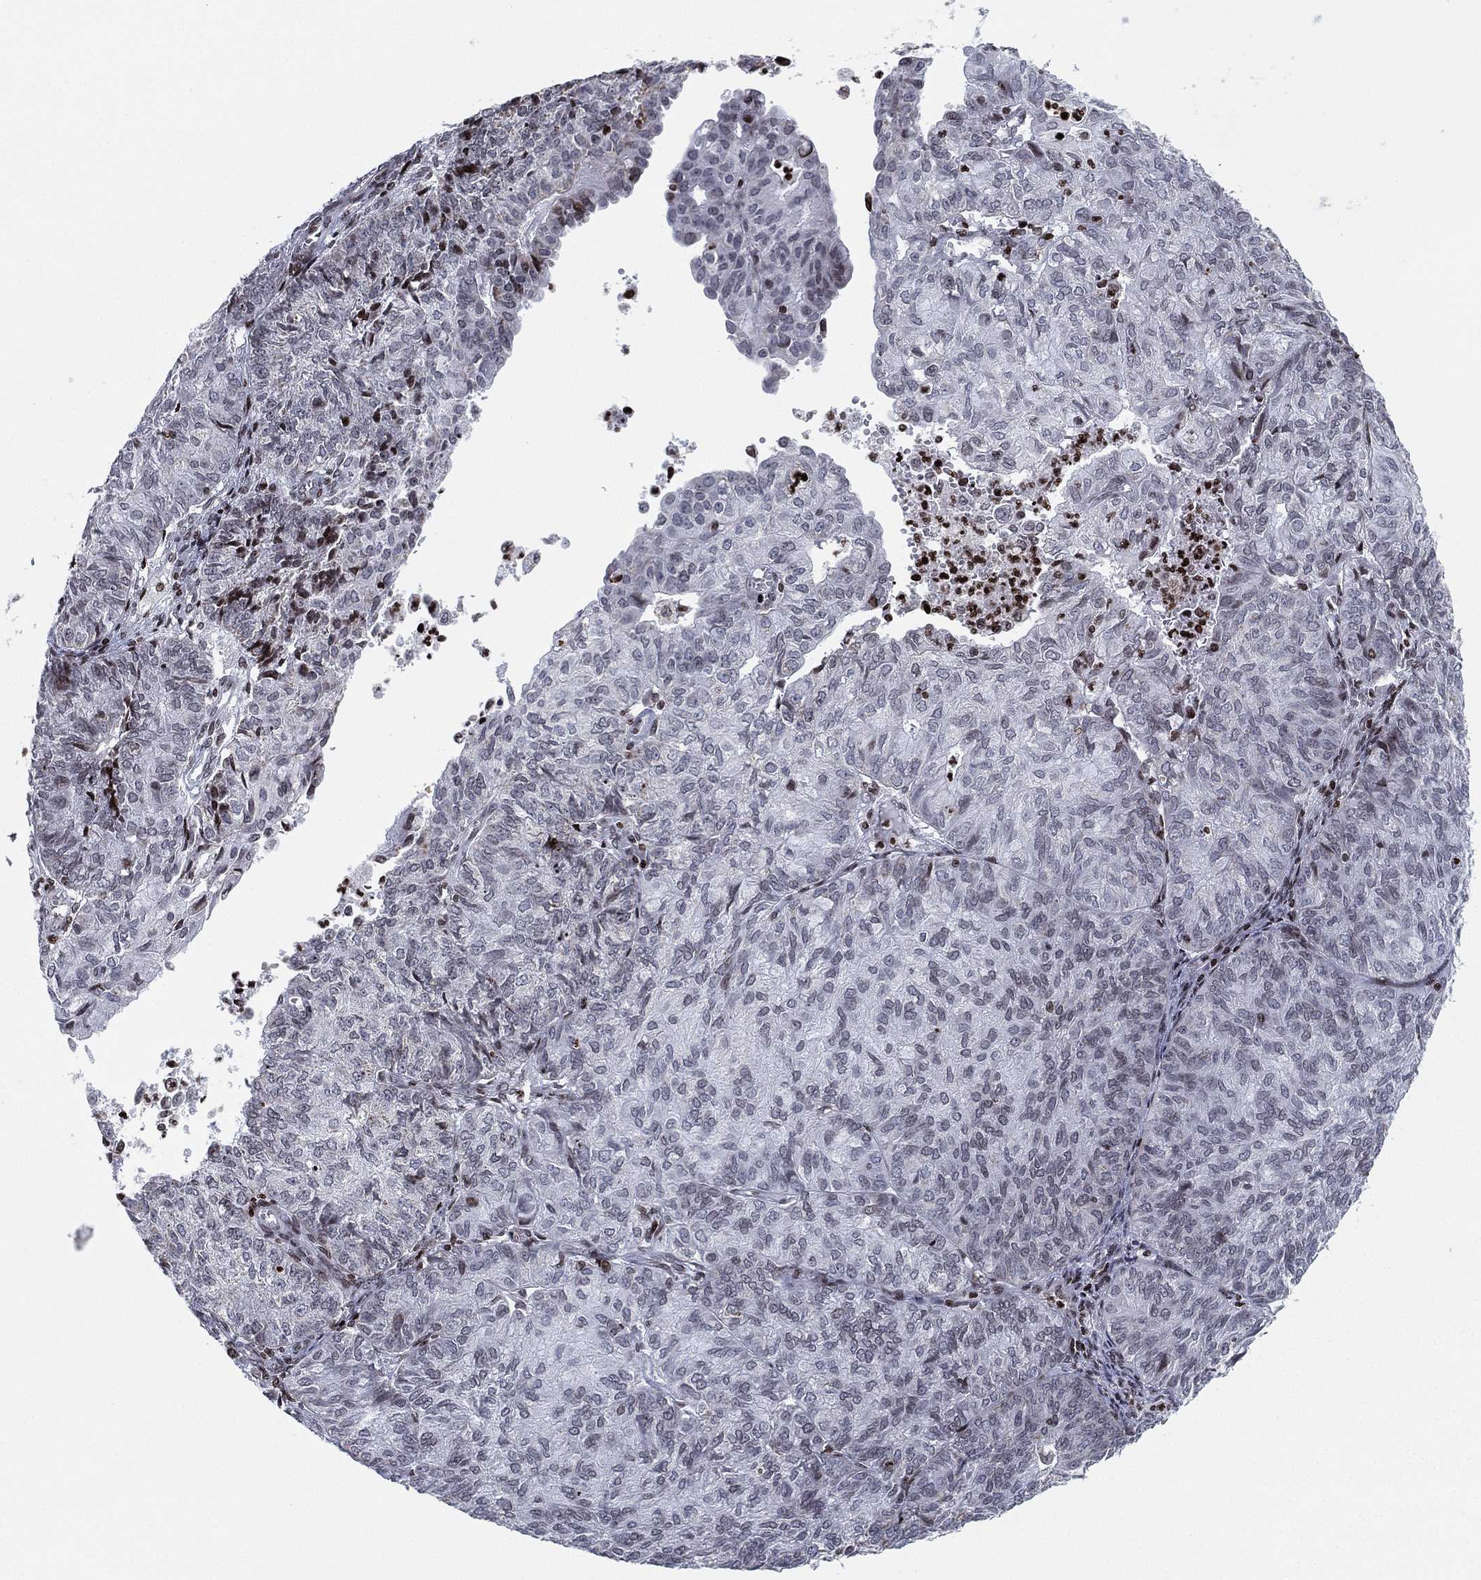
{"staining": {"intensity": "negative", "quantity": "none", "location": "none"}, "tissue": "endometrial cancer", "cell_type": "Tumor cells", "image_type": "cancer", "snomed": [{"axis": "morphology", "description": "Adenocarcinoma, NOS"}, {"axis": "topography", "description": "Endometrium"}], "caption": "Immunohistochemical staining of human endometrial cancer (adenocarcinoma) displays no significant expression in tumor cells. The staining is performed using DAB (3,3'-diaminobenzidine) brown chromogen with nuclei counter-stained in using hematoxylin.", "gene": "MFSD14A", "patient": {"sex": "female", "age": 82}}